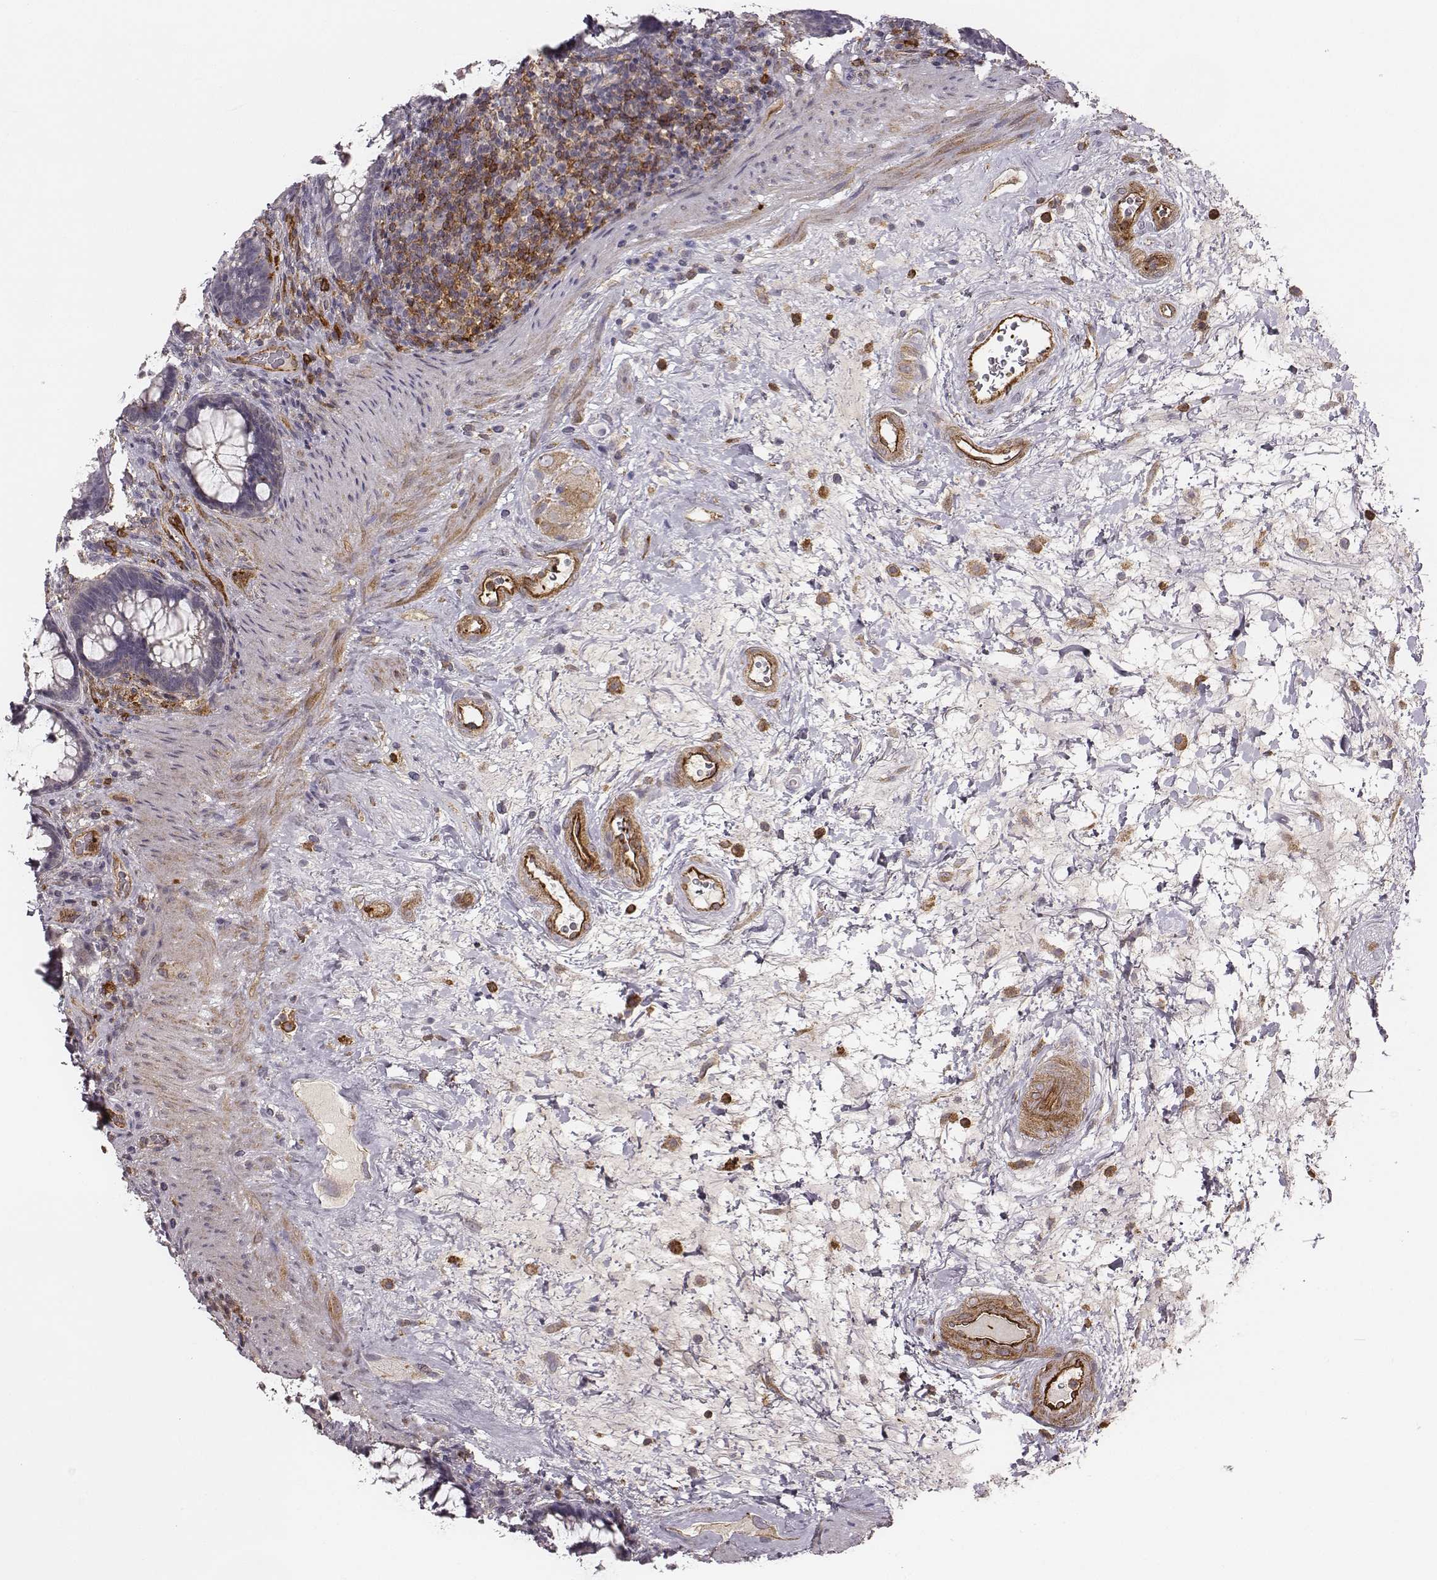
{"staining": {"intensity": "negative", "quantity": "none", "location": "none"}, "tissue": "rectum", "cell_type": "Glandular cells", "image_type": "normal", "snomed": [{"axis": "morphology", "description": "Normal tissue, NOS"}, {"axis": "topography", "description": "Rectum"}], "caption": "High power microscopy image of an immunohistochemistry histopathology image of unremarkable rectum, revealing no significant expression in glandular cells.", "gene": "ZYX", "patient": {"sex": "male", "age": 72}}